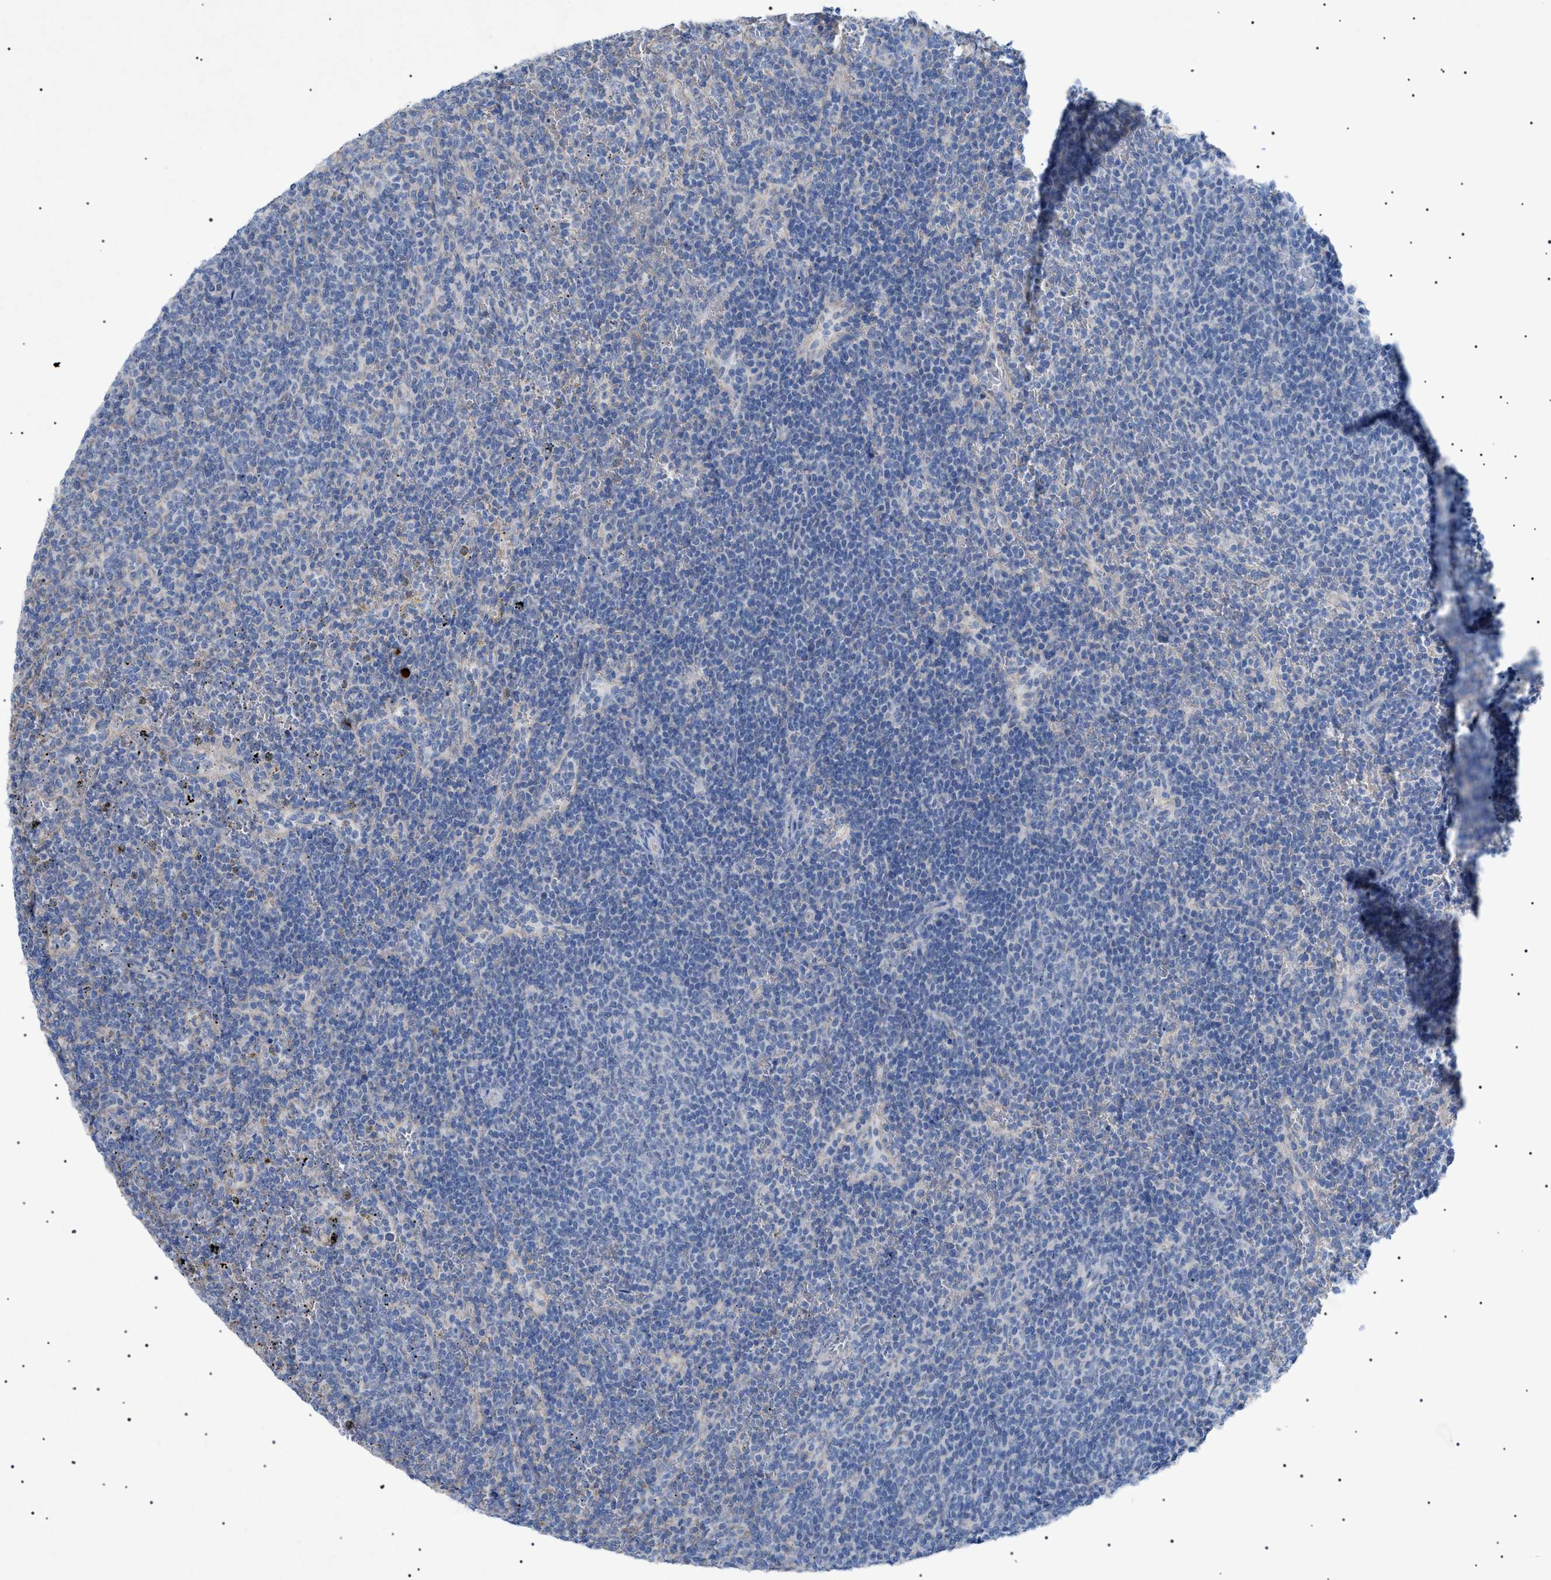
{"staining": {"intensity": "negative", "quantity": "none", "location": "none"}, "tissue": "lymphoma", "cell_type": "Tumor cells", "image_type": "cancer", "snomed": [{"axis": "morphology", "description": "Malignant lymphoma, non-Hodgkin's type, Low grade"}, {"axis": "topography", "description": "Spleen"}], "caption": "IHC histopathology image of neoplastic tissue: lymphoma stained with DAB (3,3'-diaminobenzidine) demonstrates no significant protein expression in tumor cells. (DAB immunohistochemistry with hematoxylin counter stain).", "gene": "ADAMTS1", "patient": {"sex": "female", "age": 50}}